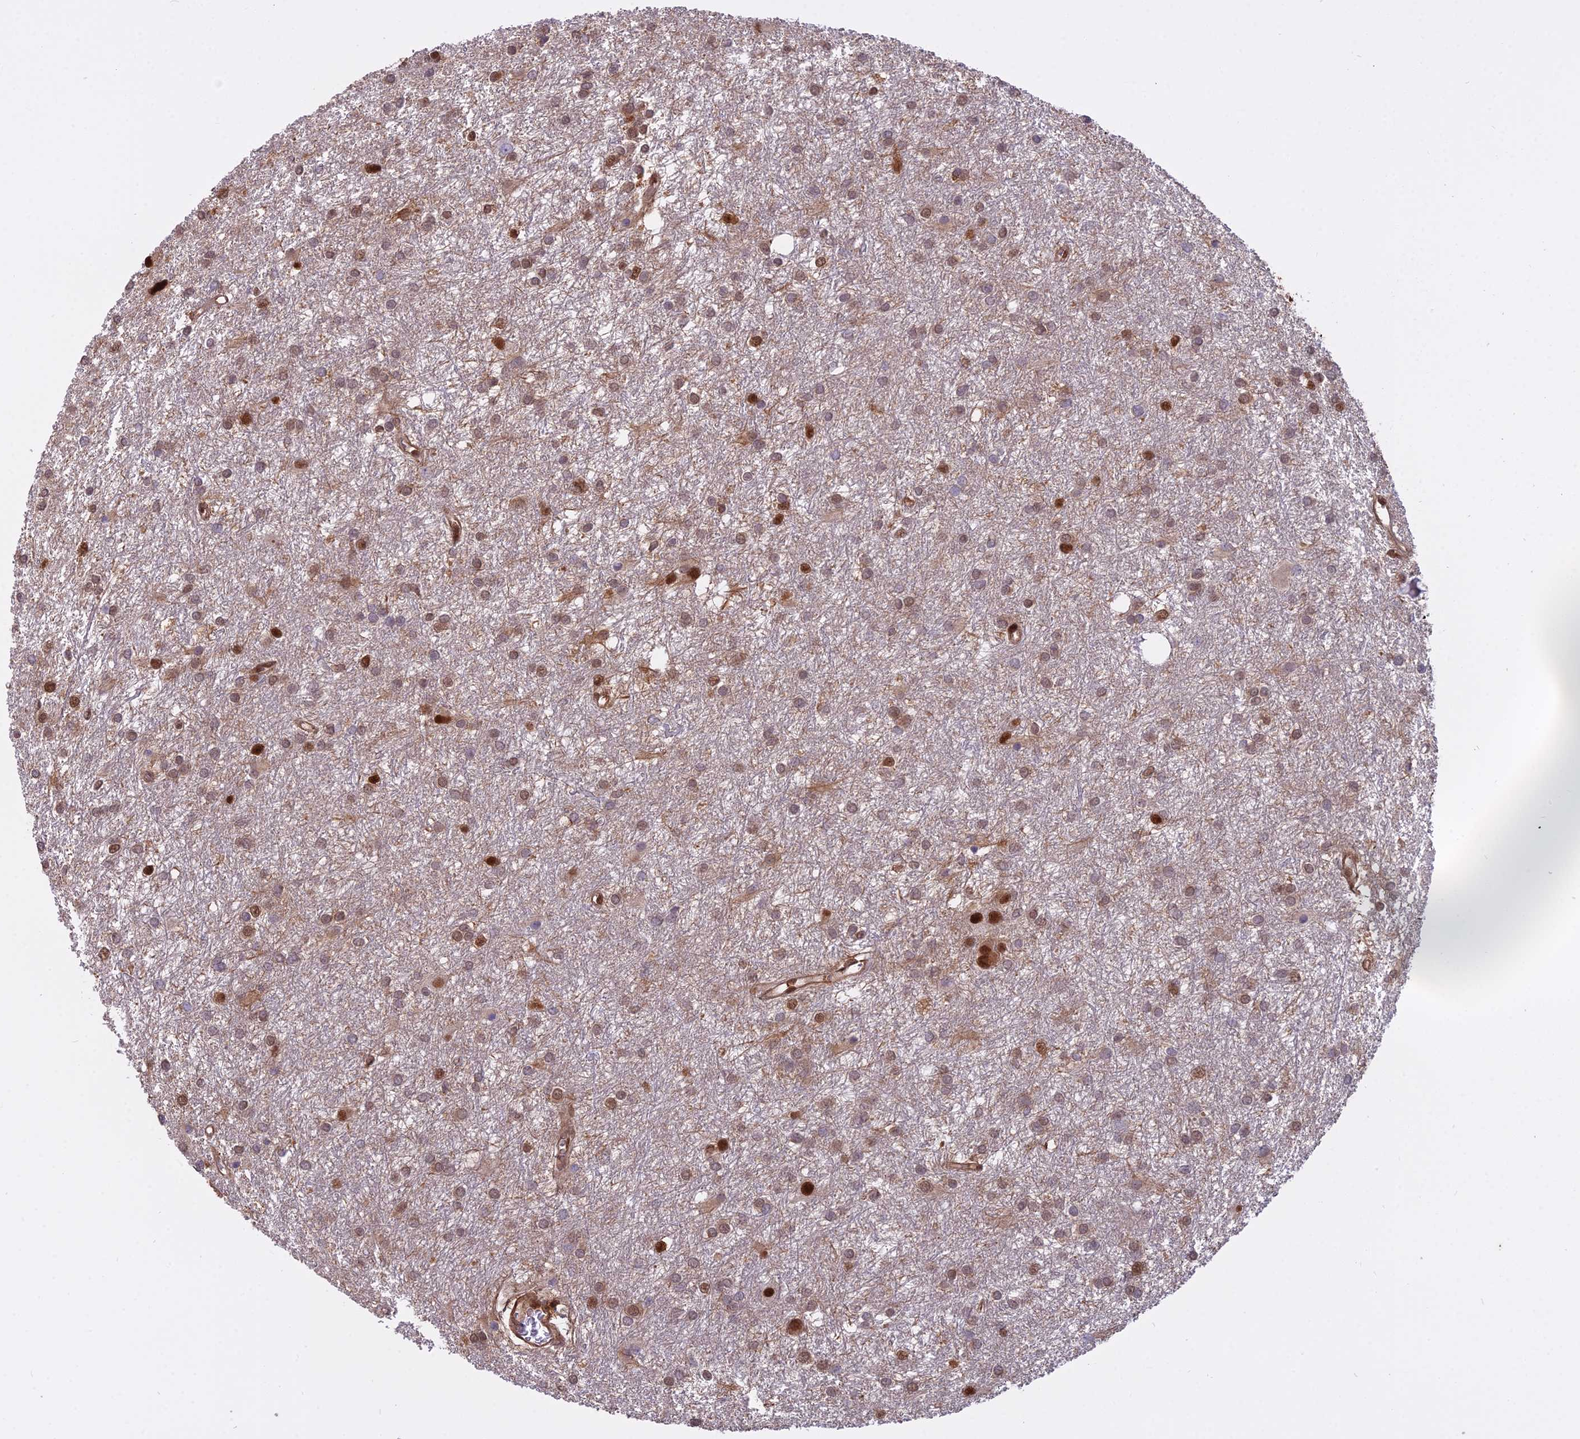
{"staining": {"intensity": "moderate", "quantity": ">75%", "location": "cytoplasmic/membranous,nuclear"}, "tissue": "glioma", "cell_type": "Tumor cells", "image_type": "cancer", "snomed": [{"axis": "morphology", "description": "Glioma, malignant, High grade"}, {"axis": "topography", "description": "Brain"}], "caption": "High-power microscopy captured an immunohistochemistry (IHC) histopathology image of glioma, revealing moderate cytoplasmic/membranous and nuclear staining in approximately >75% of tumor cells.", "gene": "NPEPL1", "patient": {"sex": "female", "age": 50}}